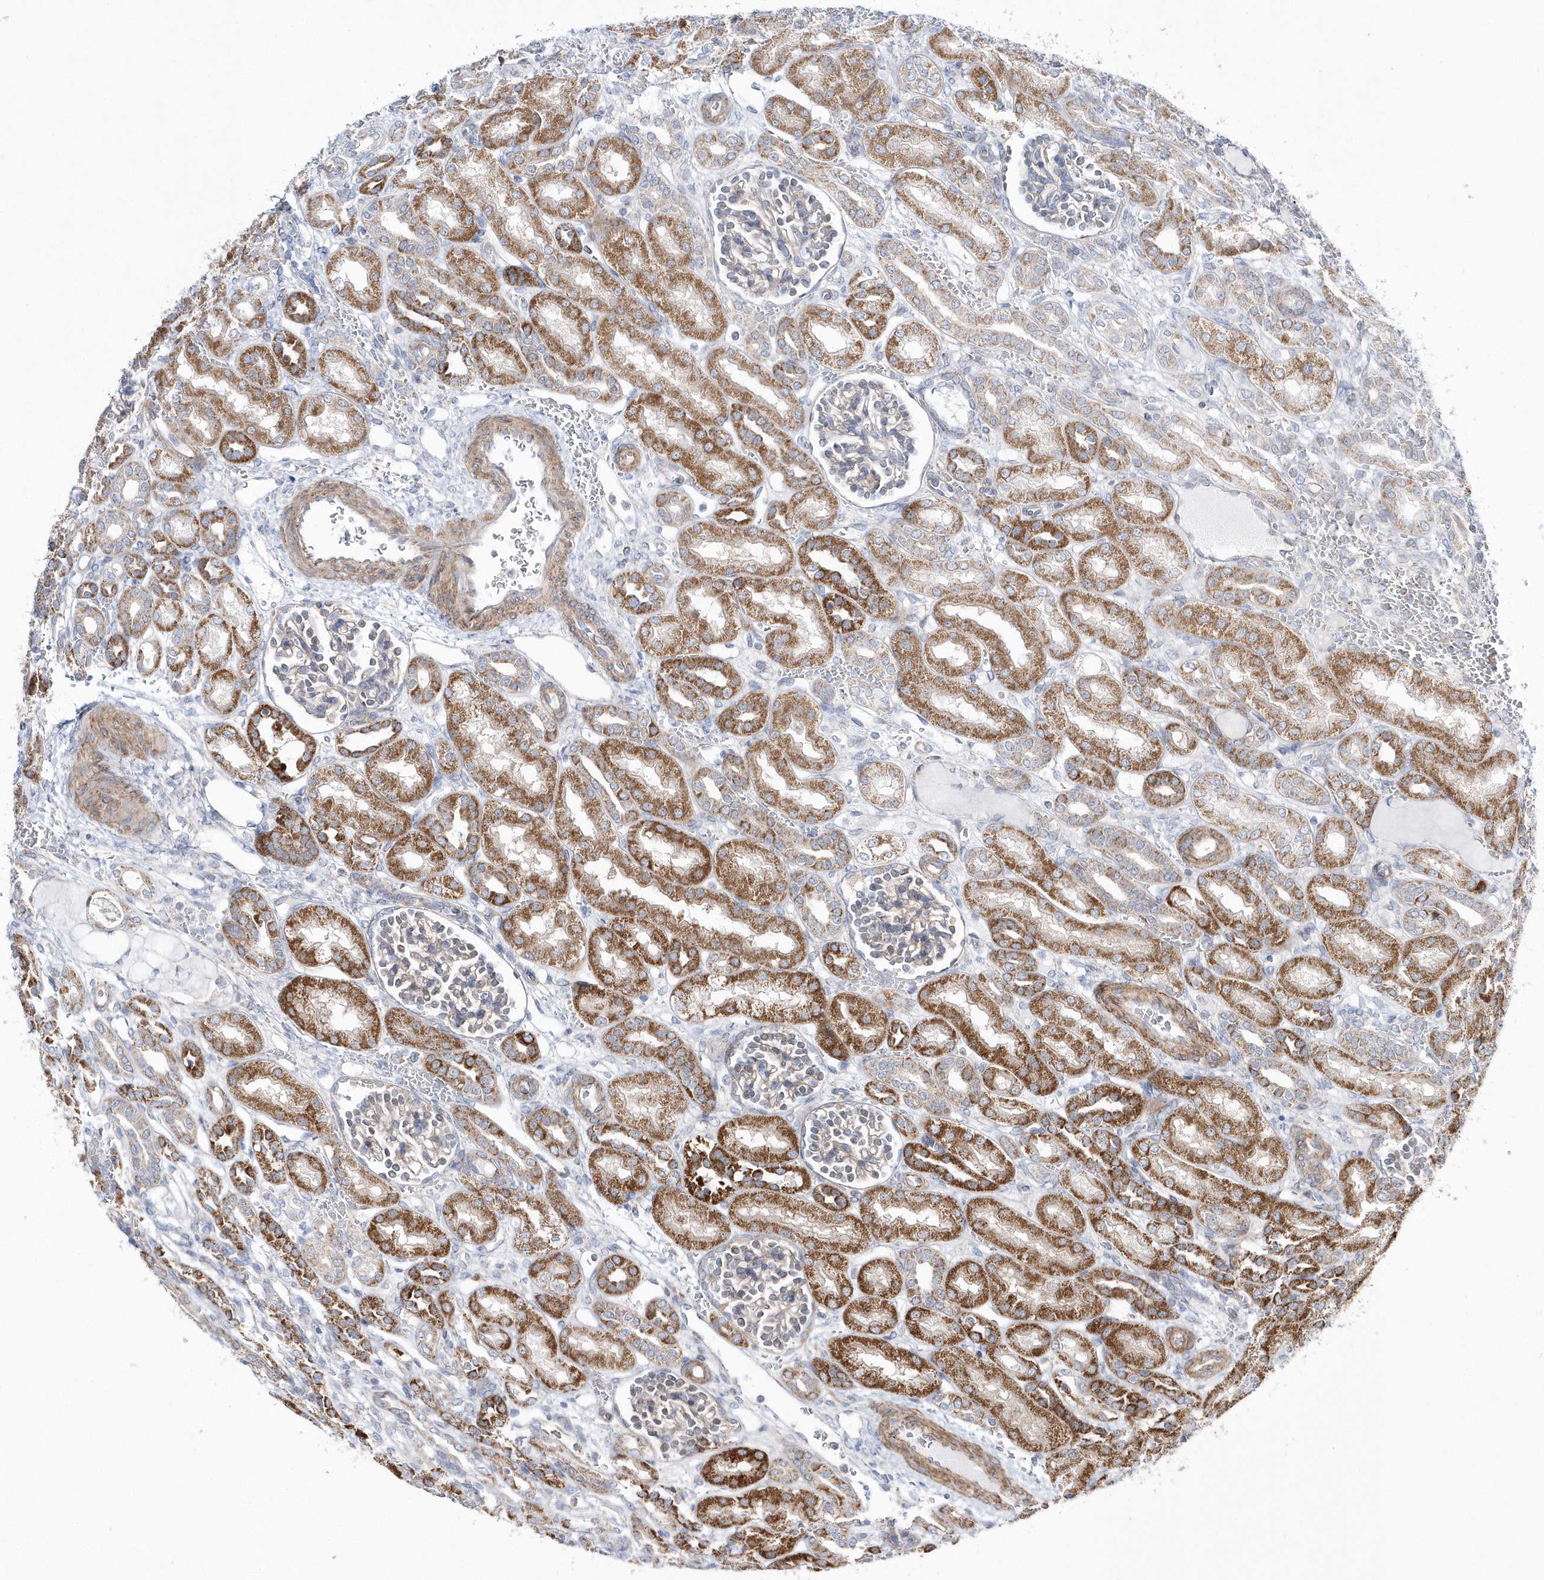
{"staining": {"intensity": "negative", "quantity": "none", "location": "none"}, "tissue": "kidney", "cell_type": "Cells in glomeruli", "image_type": "normal", "snomed": [{"axis": "morphology", "description": "Normal tissue, NOS"}, {"axis": "morphology", "description": "Neoplasm, malignant, NOS"}, {"axis": "topography", "description": "Kidney"}], "caption": "The image shows no staining of cells in glomeruli in unremarkable kidney.", "gene": "OPA1", "patient": {"sex": "female", "age": 1}}